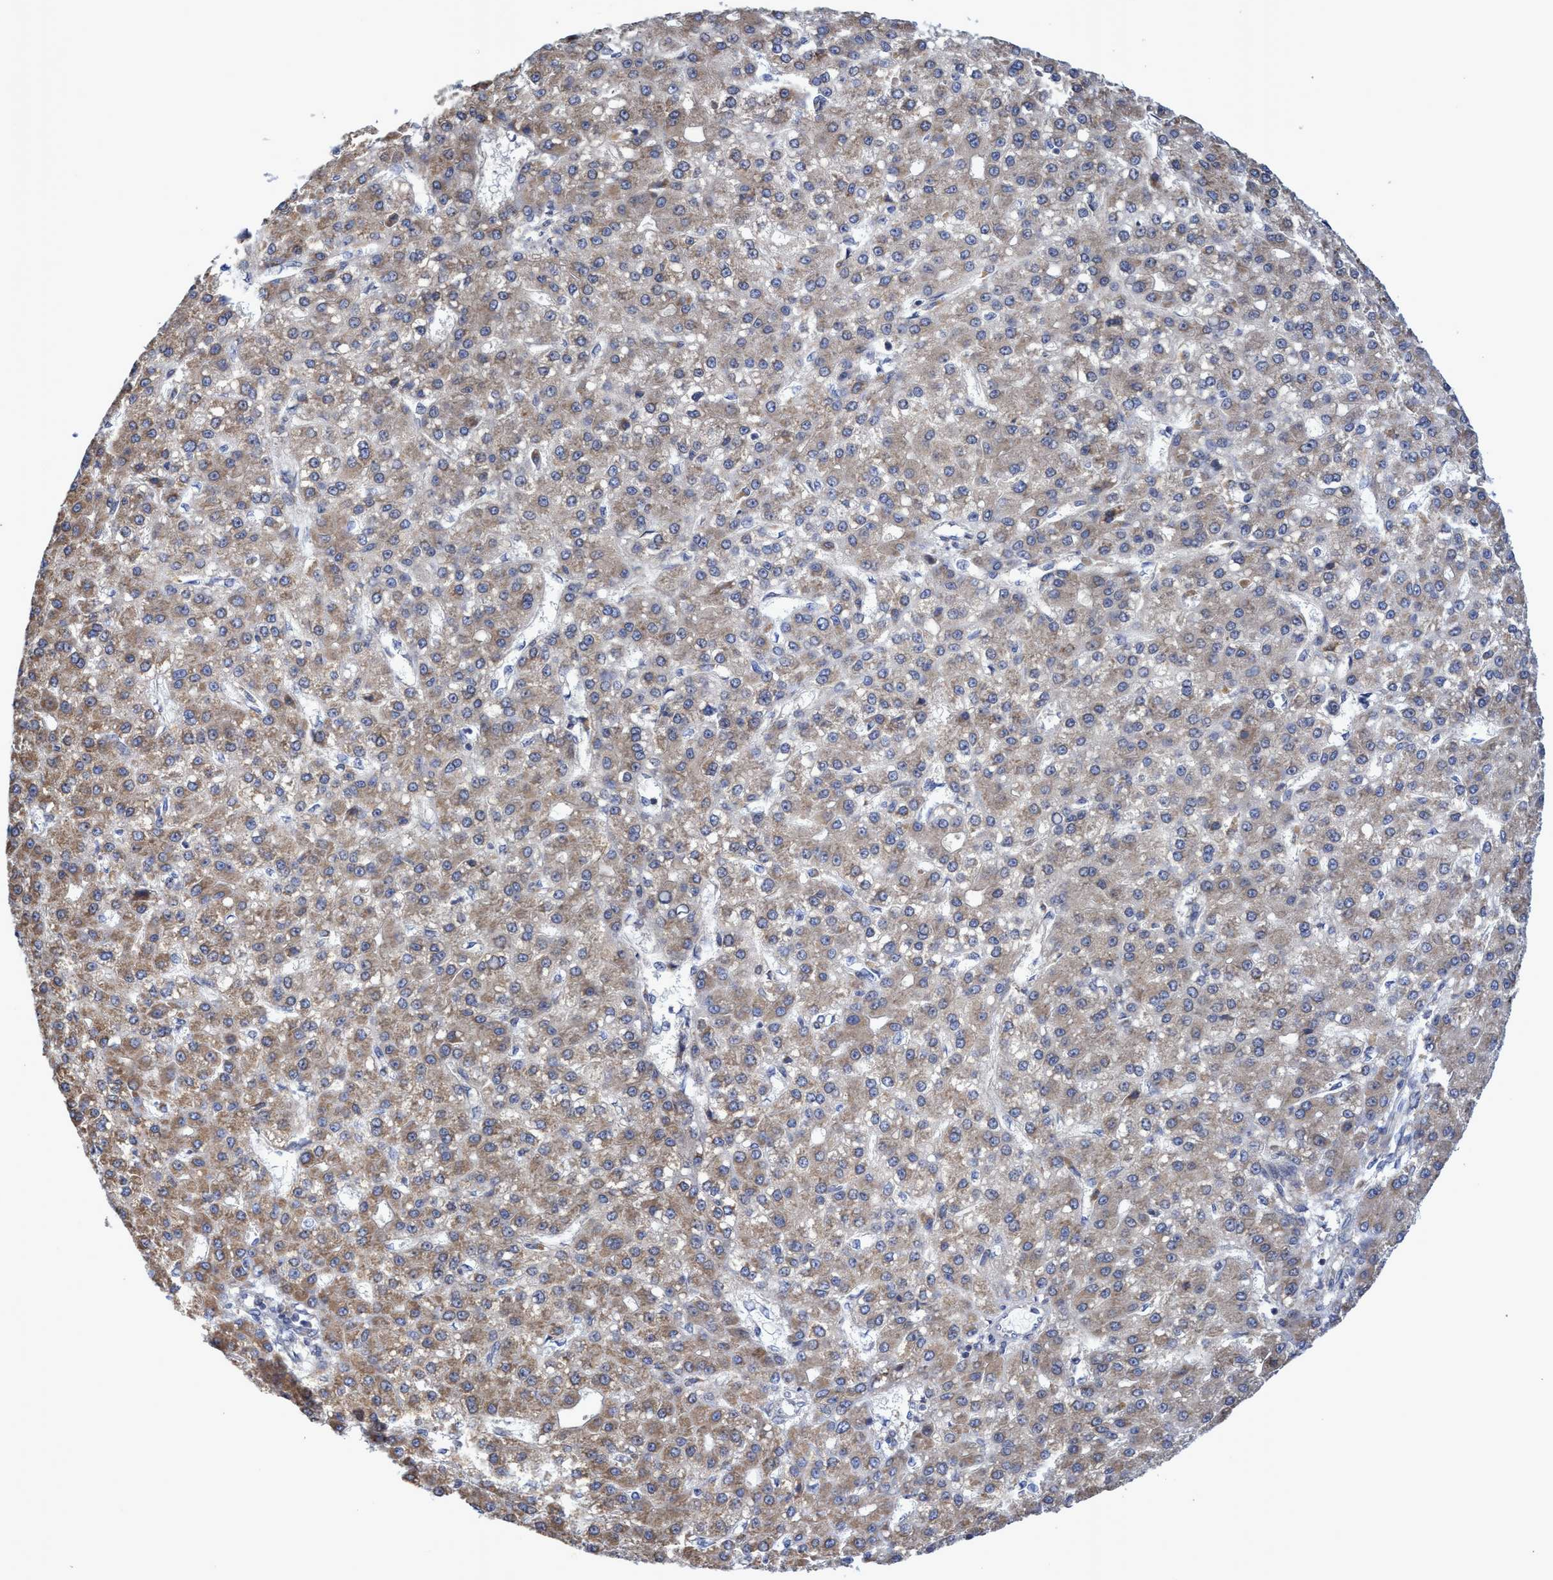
{"staining": {"intensity": "weak", "quantity": ">75%", "location": "cytoplasmic/membranous"}, "tissue": "liver cancer", "cell_type": "Tumor cells", "image_type": "cancer", "snomed": [{"axis": "morphology", "description": "Carcinoma, Hepatocellular, NOS"}, {"axis": "topography", "description": "Liver"}], "caption": "Hepatocellular carcinoma (liver) stained with DAB (3,3'-diaminobenzidine) IHC exhibits low levels of weak cytoplasmic/membranous staining in approximately >75% of tumor cells.", "gene": "NAT16", "patient": {"sex": "male", "age": 67}}